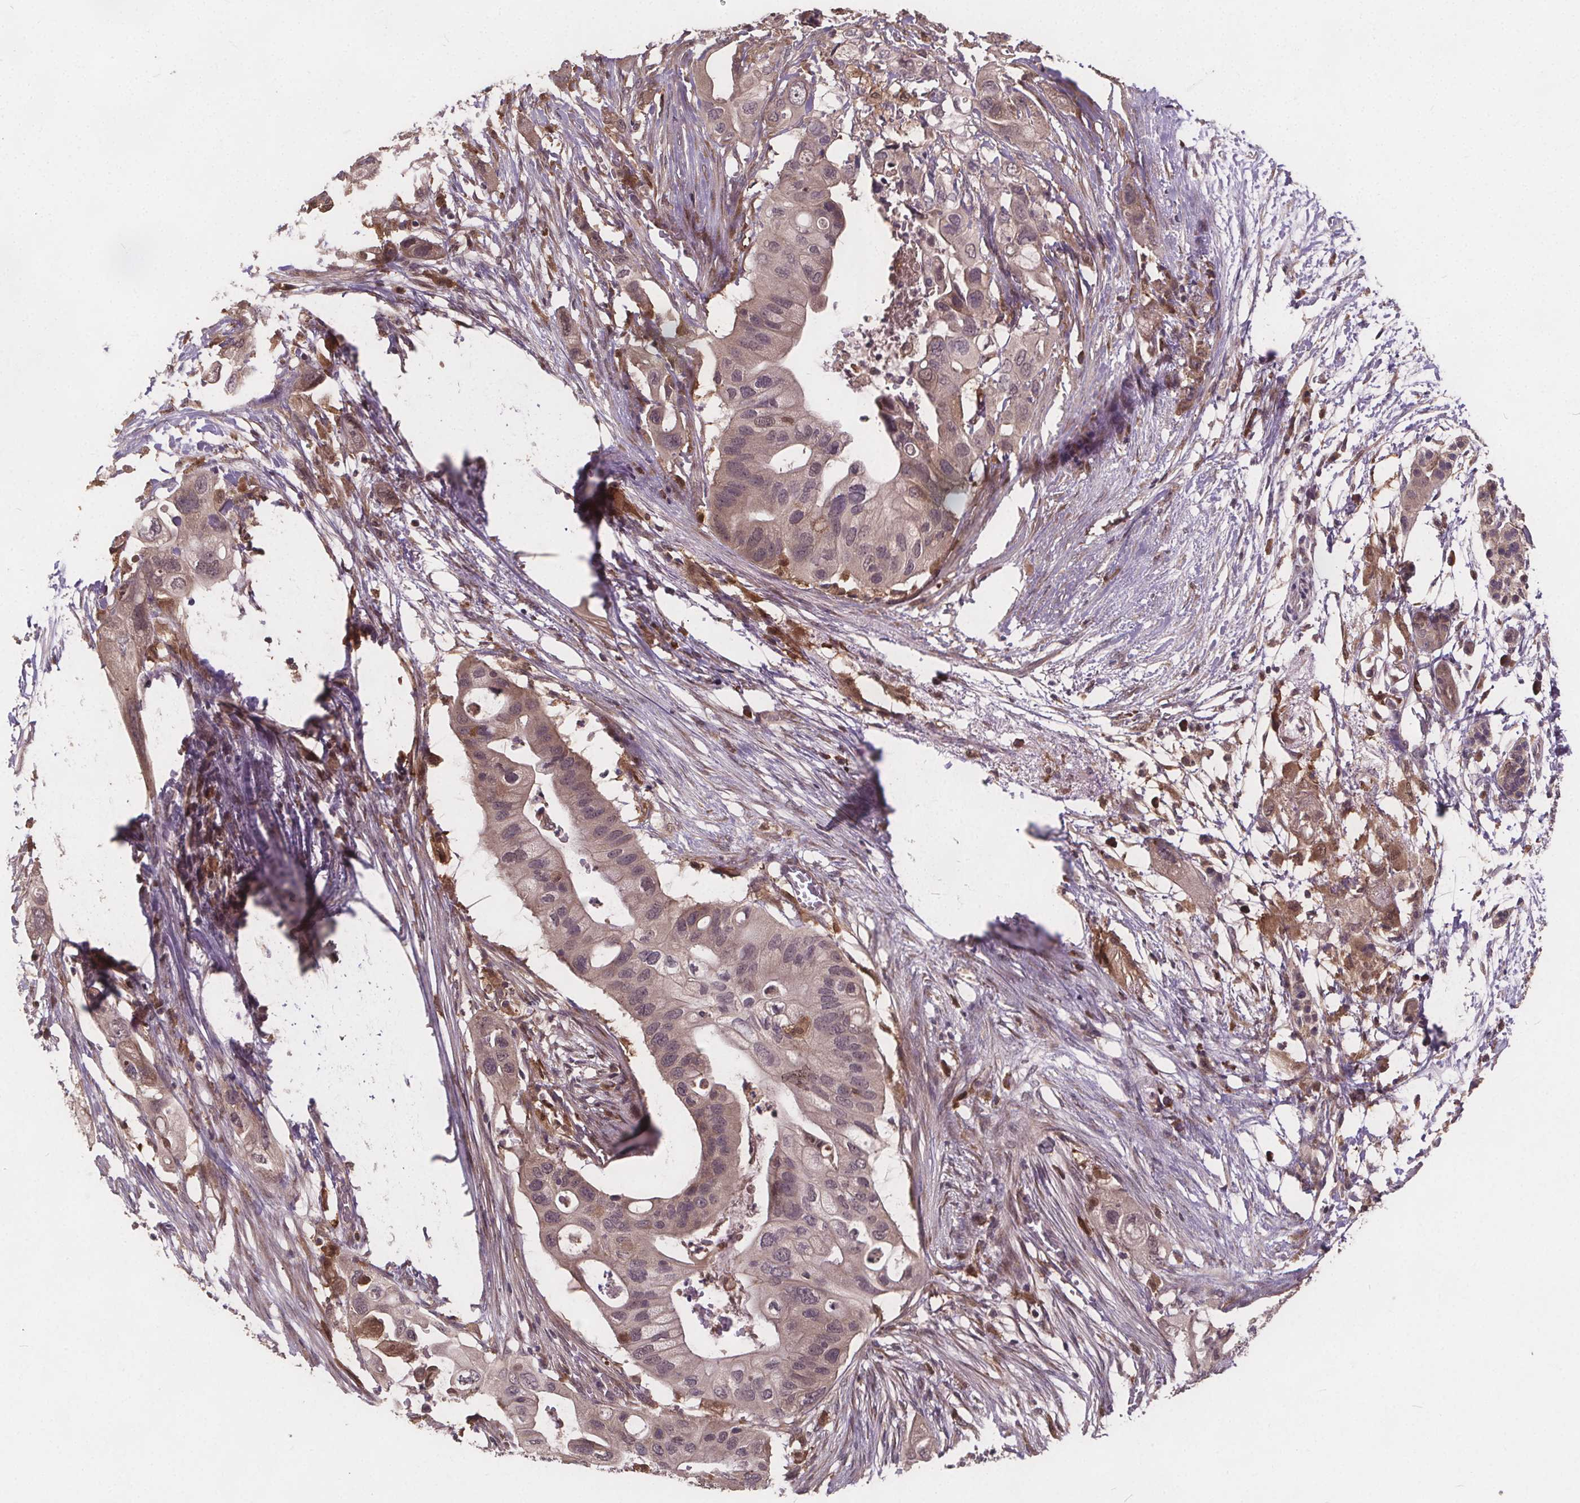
{"staining": {"intensity": "negative", "quantity": "none", "location": "none"}, "tissue": "pancreatic cancer", "cell_type": "Tumor cells", "image_type": "cancer", "snomed": [{"axis": "morphology", "description": "Adenocarcinoma, NOS"}, {"axis": "topography", "description": "Pancreas"}], "caption": "This is an immunohistochemistry (IHC) micrograph of pancreatic adenocarcinoma. There is no positivity in tumor cells.", "gene": "USP9X", "patient": {"sex": "female", "age": 72}}